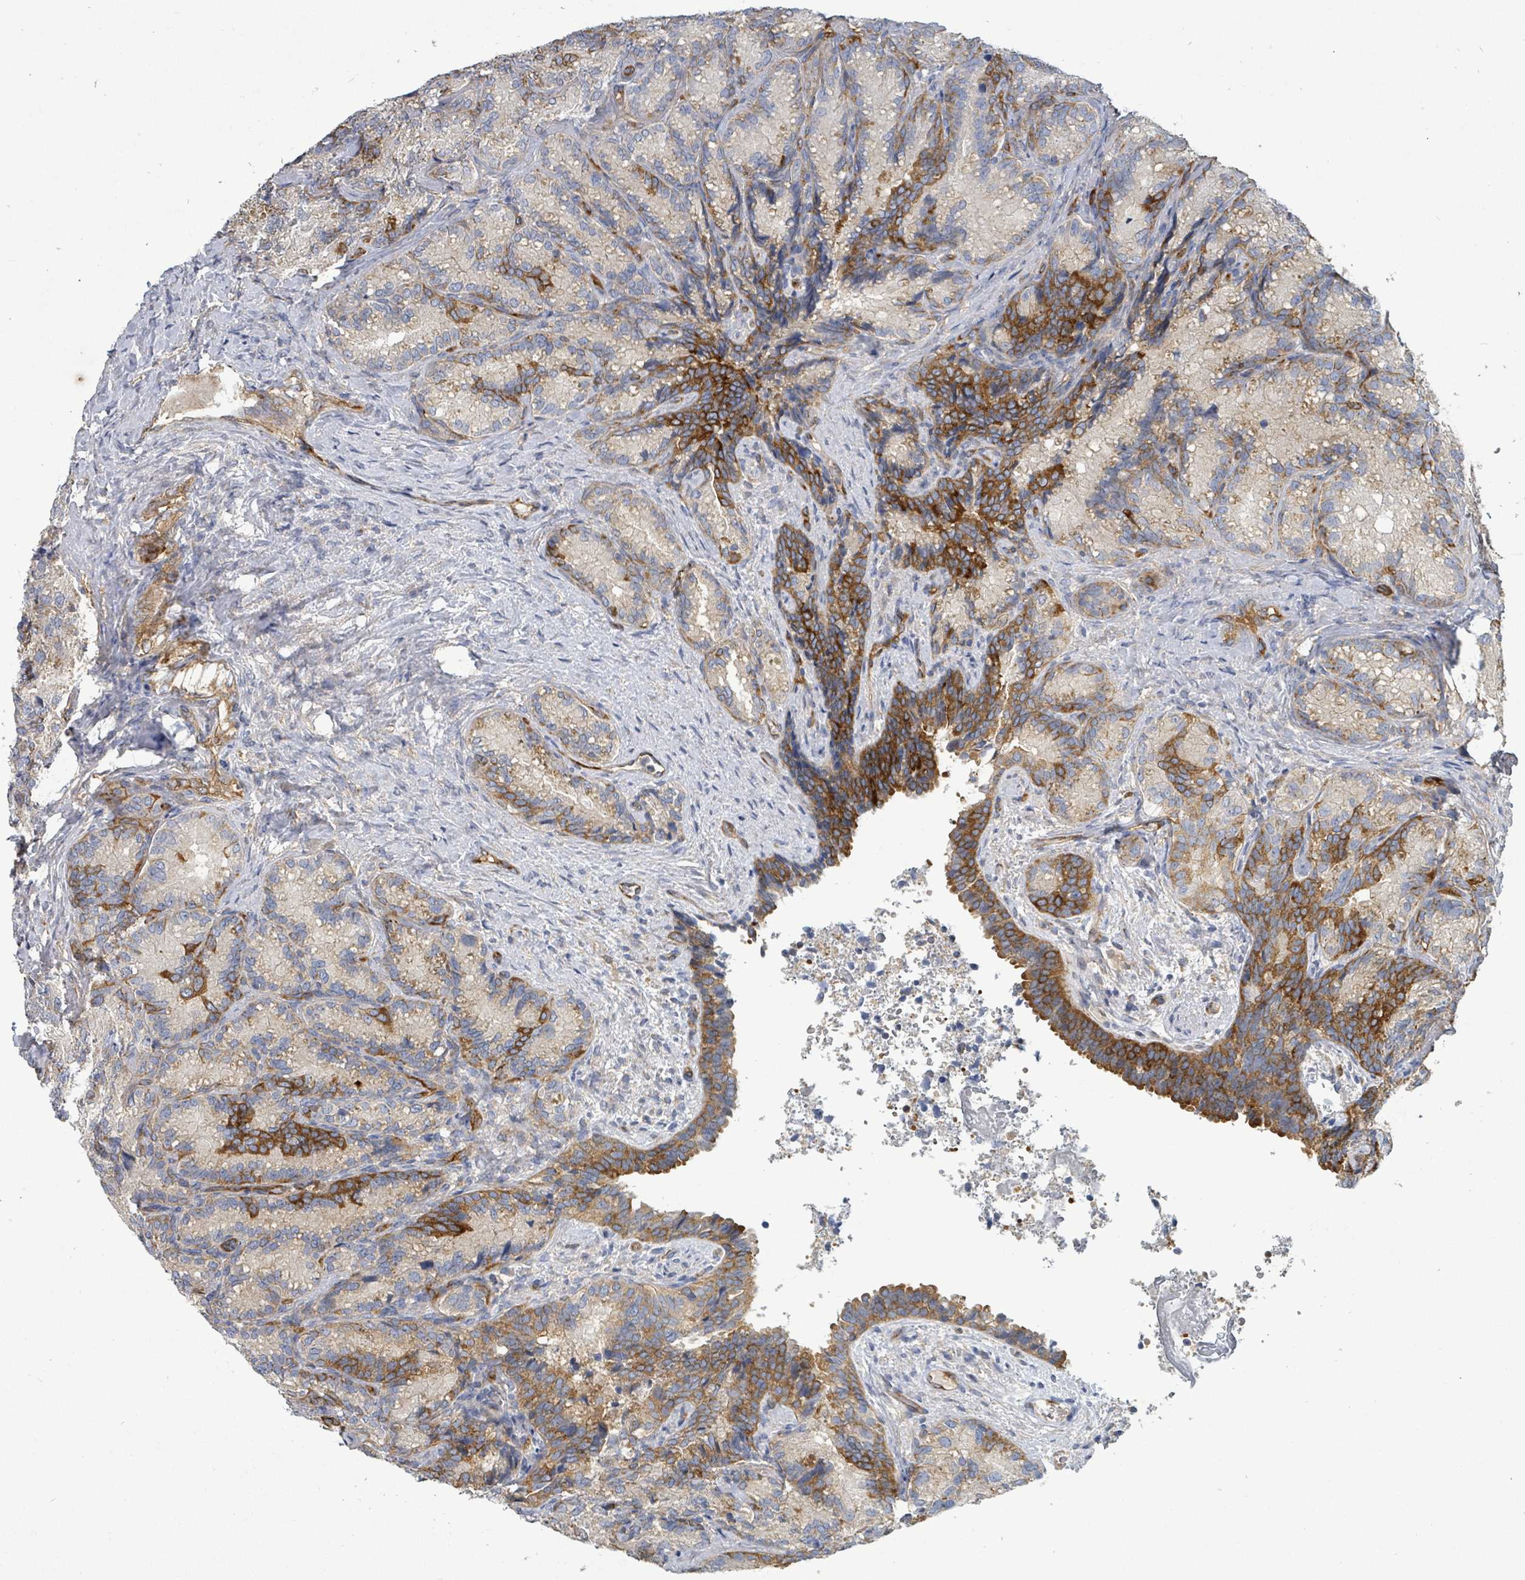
{"staining": {"intensity": "strong", "quantity": "<25%", "location": "cytoplasmic/membranous"}, "tissue": "seminal vesicle", "cell_type": "Glandular cells", "image_type": "normal", "snomed": [{"axis": "morphology", "description": "Normal tissue, NOS"}, {"axis": "topography", "description": "Seminal veicle"}], "caption": "Brown immunohistochemical staining in normal seminal vesicle displays strong cytoplasmic/membranous staining in approximately <25% of glandular cells.", "gene": "IFIT1", "patient": {"sex": "male", "age": 58}}